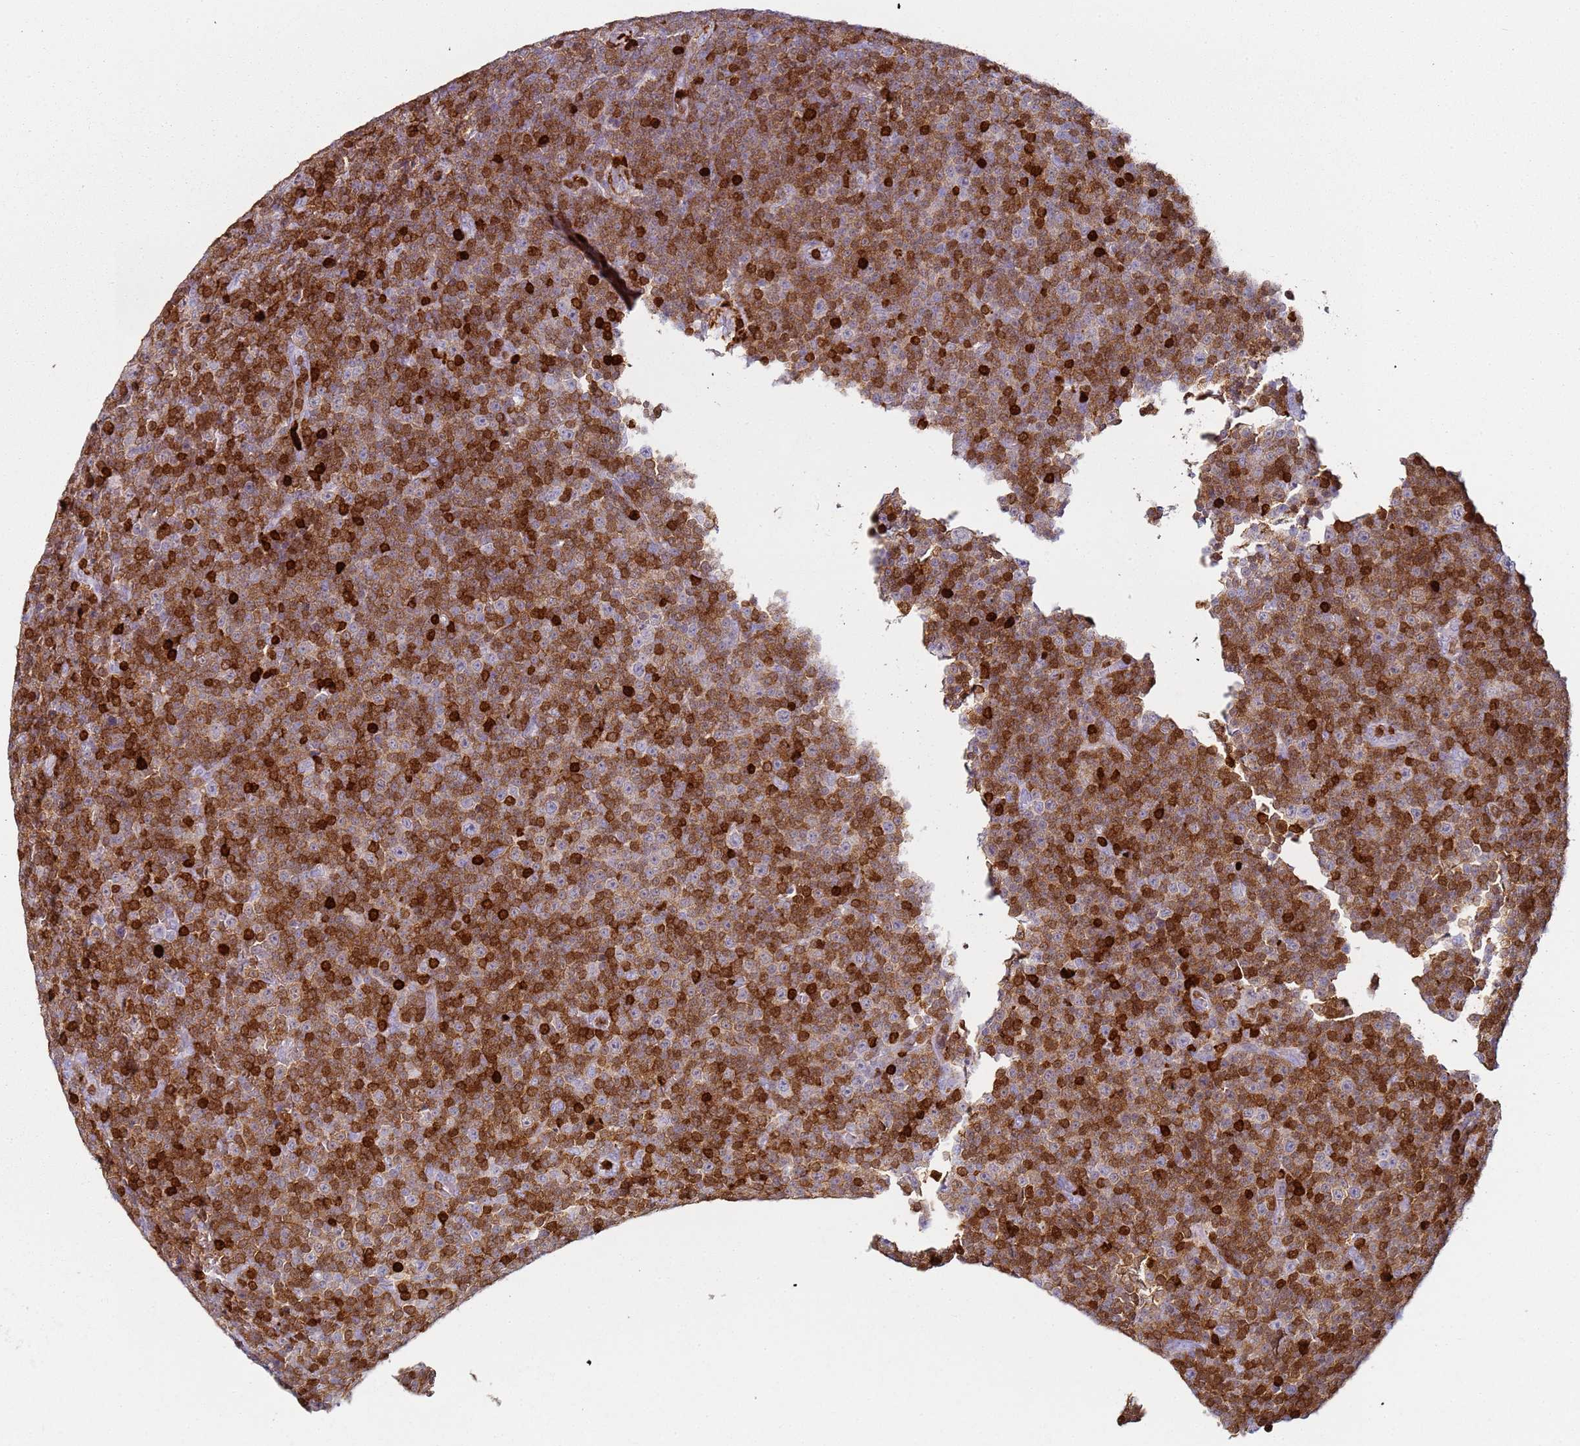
{"staining": {"intensity": "moderate", "quantity": ">75%", "location": "cytoplasmic/membranous,nuclear"}, "tissue": "lymphoma", "cell_type": "Tumor cells", "image_type": "cancer", "snomed": [{"axis": "morphology", "description": "Malignant lymphoma, non-Hodgkin's type, Low grade"}, {"axis": "topography", "description": "Lymph node"}], "caption": "Tumor cells reveal medium levels of moderate cytoplasmic/membranous and nuclear expression in about >75% of cells in human low-grade malignant lymphoma, non-Hodgkin's type.", "gene": "S100A4", "patient": {"sex": "female", "age": 67}}